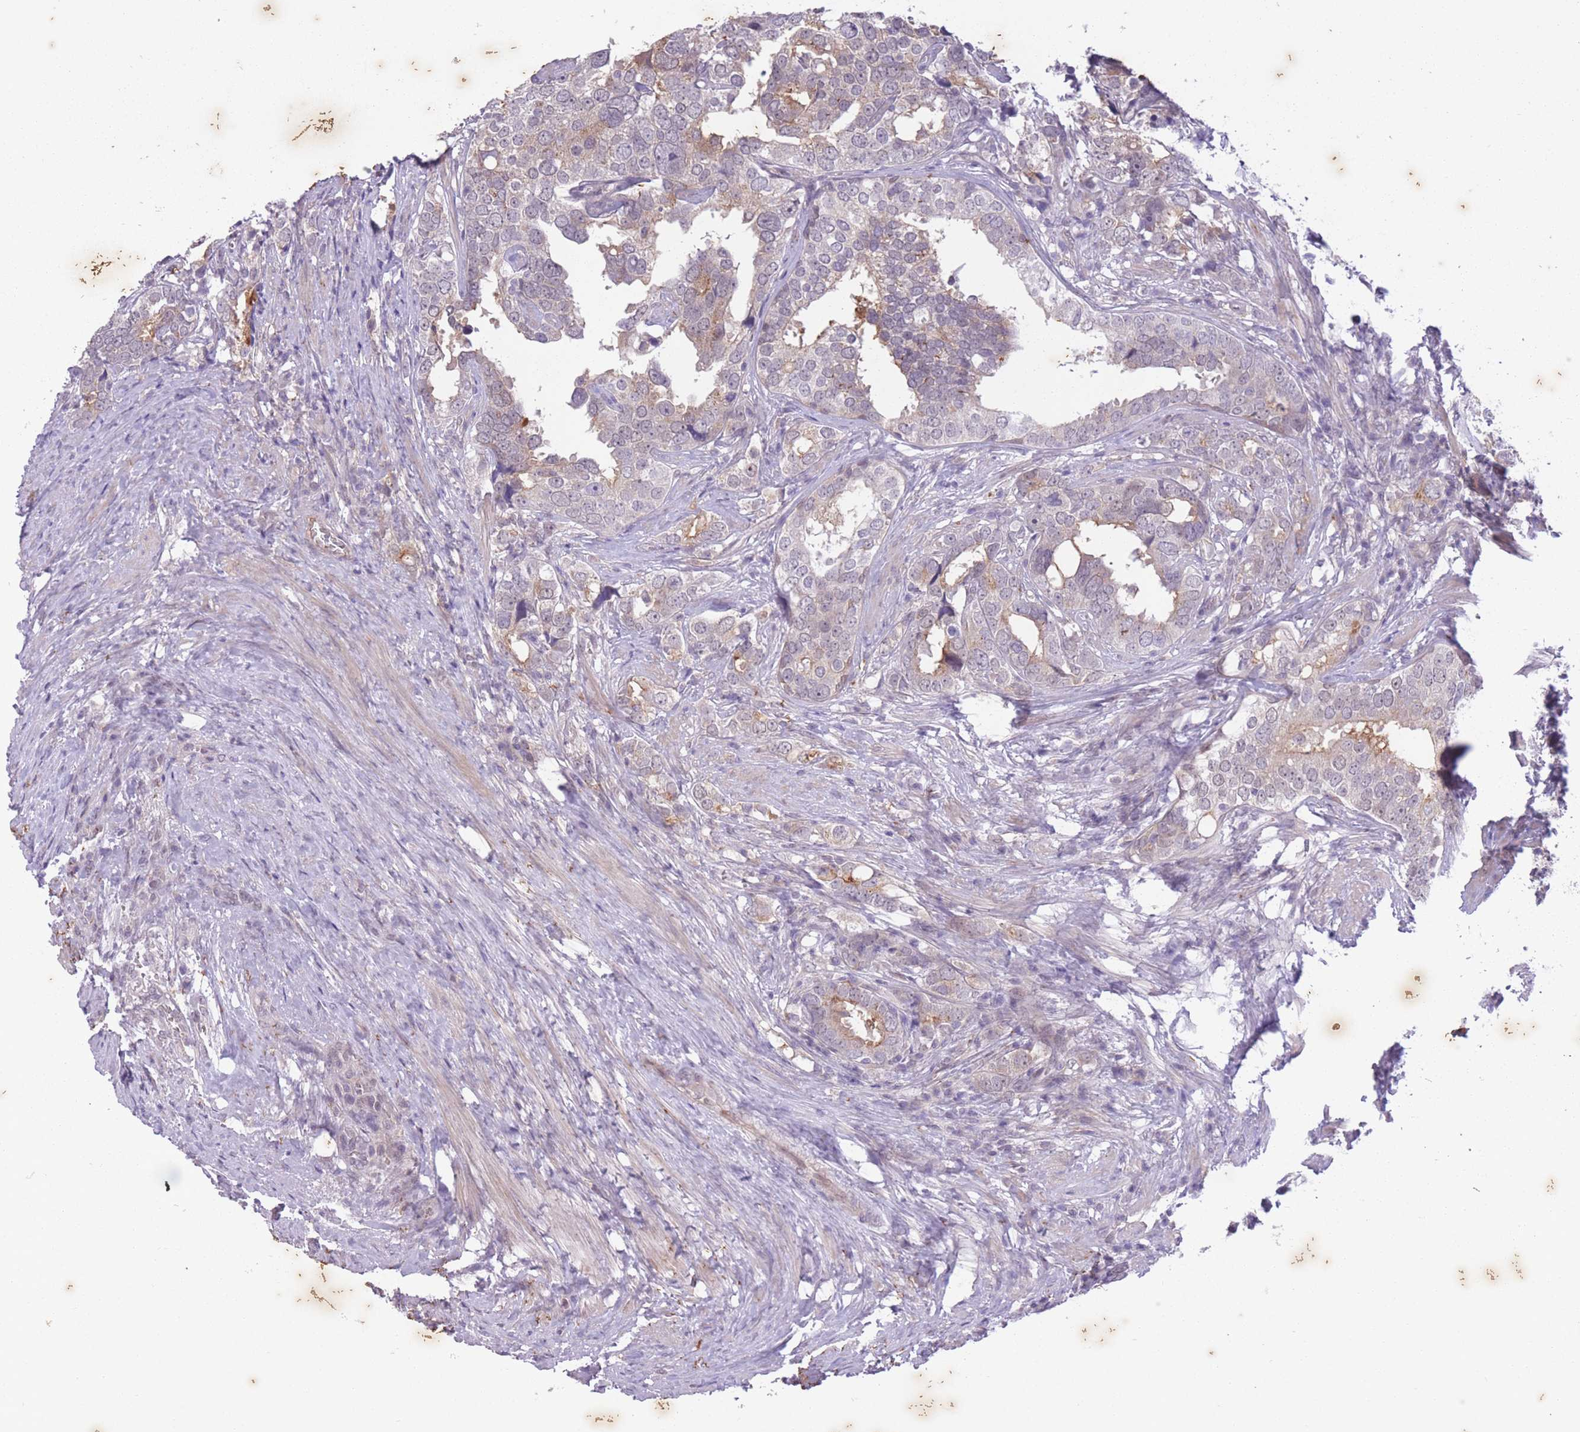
{"staining": {"intensity": "weak", "quantity": "<25%", "location": "cytoplasmic/membranous"}, "tissue": "prostate cancer", "cell_type": "Tumor cells", "image_type": "cancer", "snomed": [{"axis": "morphology", "description": "Adenocarcinoma, High grade"}, {"axis": "topography", "description": "Prostate"}], "caption": "IHC histopathology image of human adenocarcinoma (high-grade) (prostate) stained for a protein (brown), which demonstrates no positivity in tumor cells.", "gene": "ARPIN", "patient": {"sex": "male", "age": 71}}